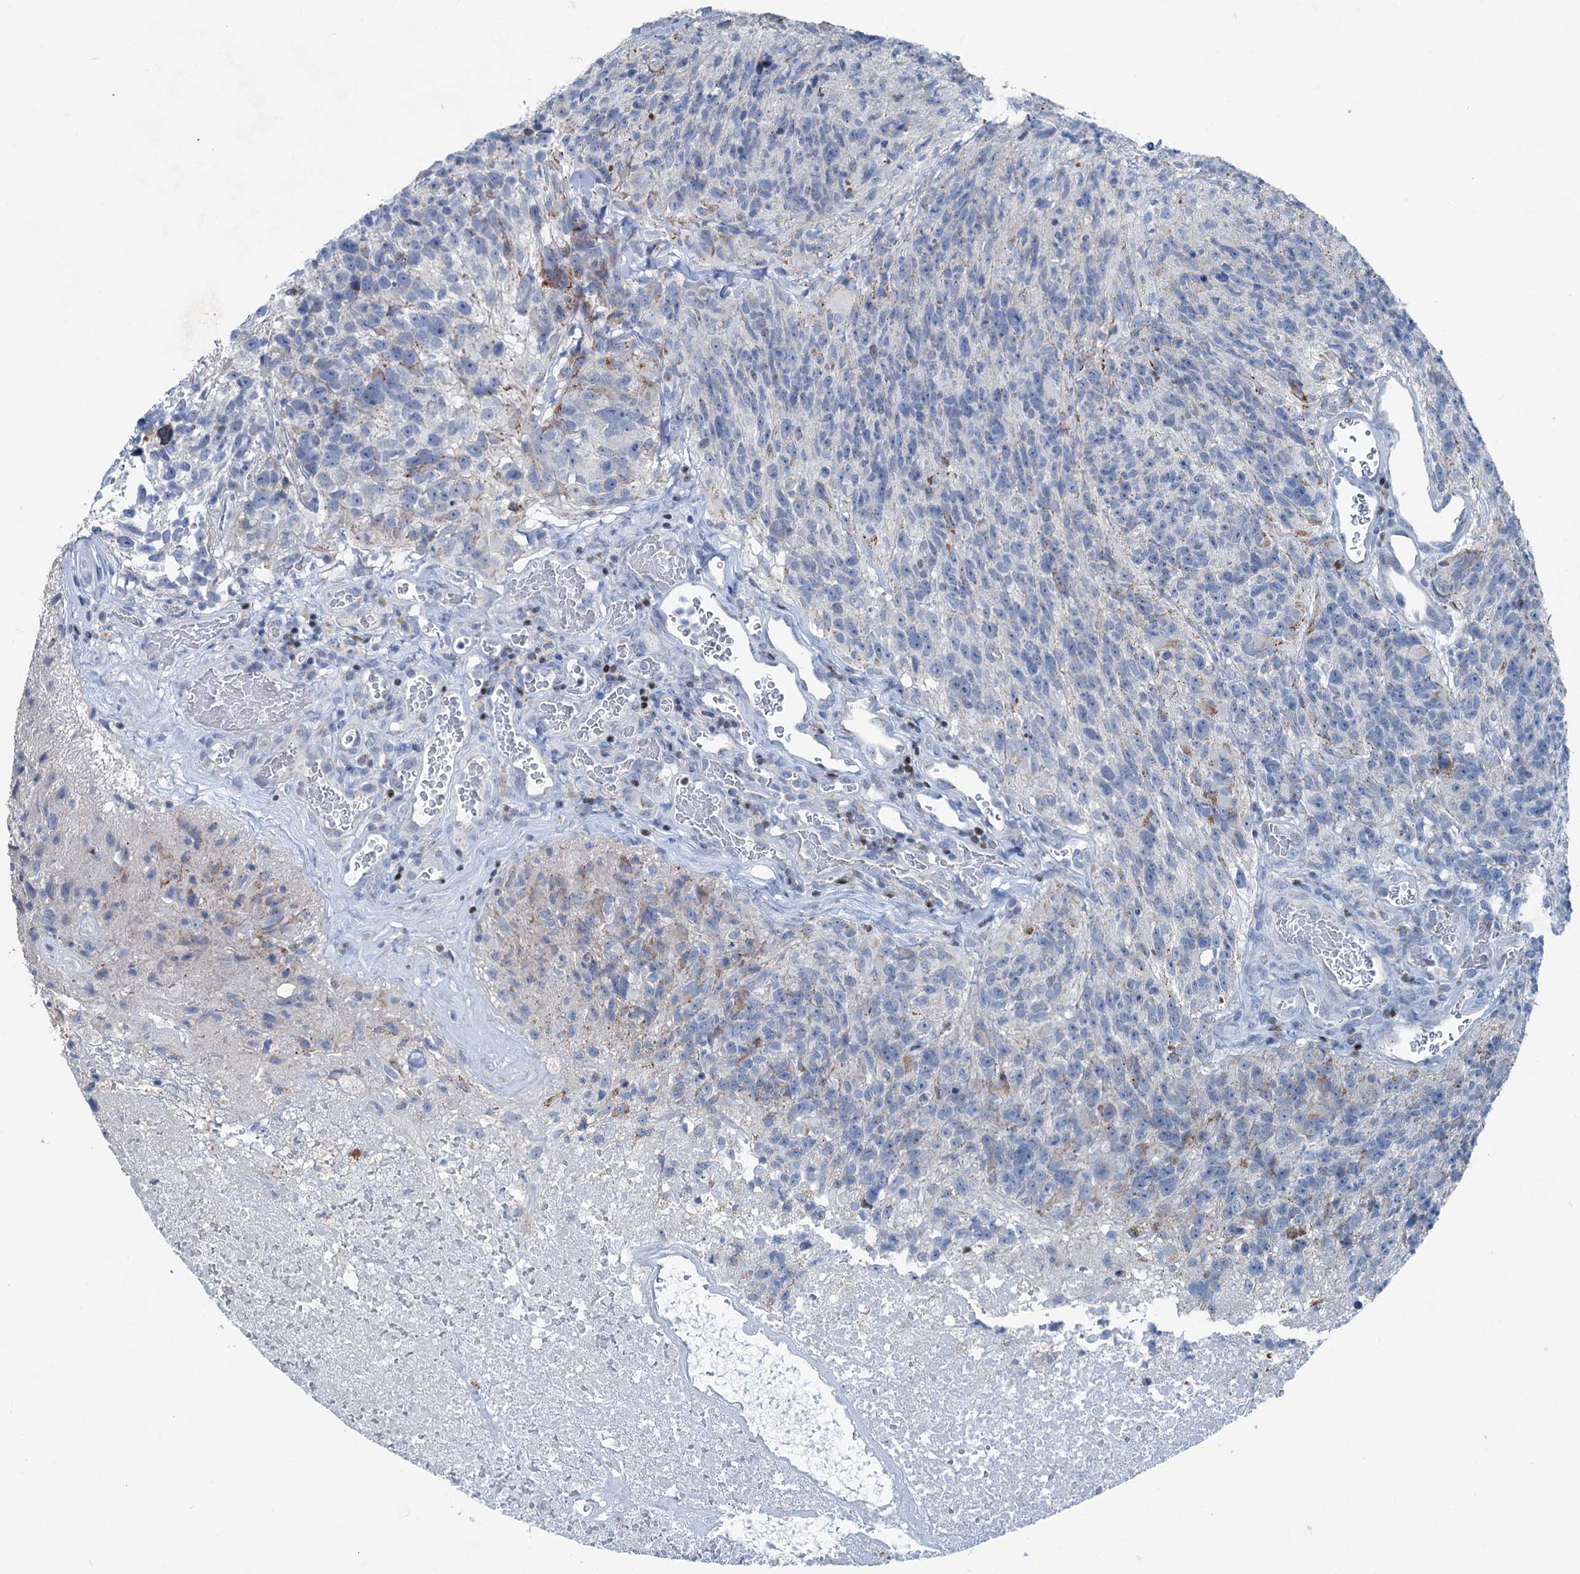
{"staining": {"intensity": "weak", "quantity": "<25%", "location": "cytoplasmic/membranous"}, "tissue": "glioma", "cell_type": "Tumor cells", "image_type": "cancer", "snomed": [{"axis": "morphology", "description": "Glioma, malignant, High grade"}, {"axis": "topography", "description": "Brain"}], "caption": "This is an immunohistochemistry (IHC) micrograph of glioma. There is no positivity in tumor cells.", "gene": "ELP4", "patient": {"sex": "male", "age": 76}}